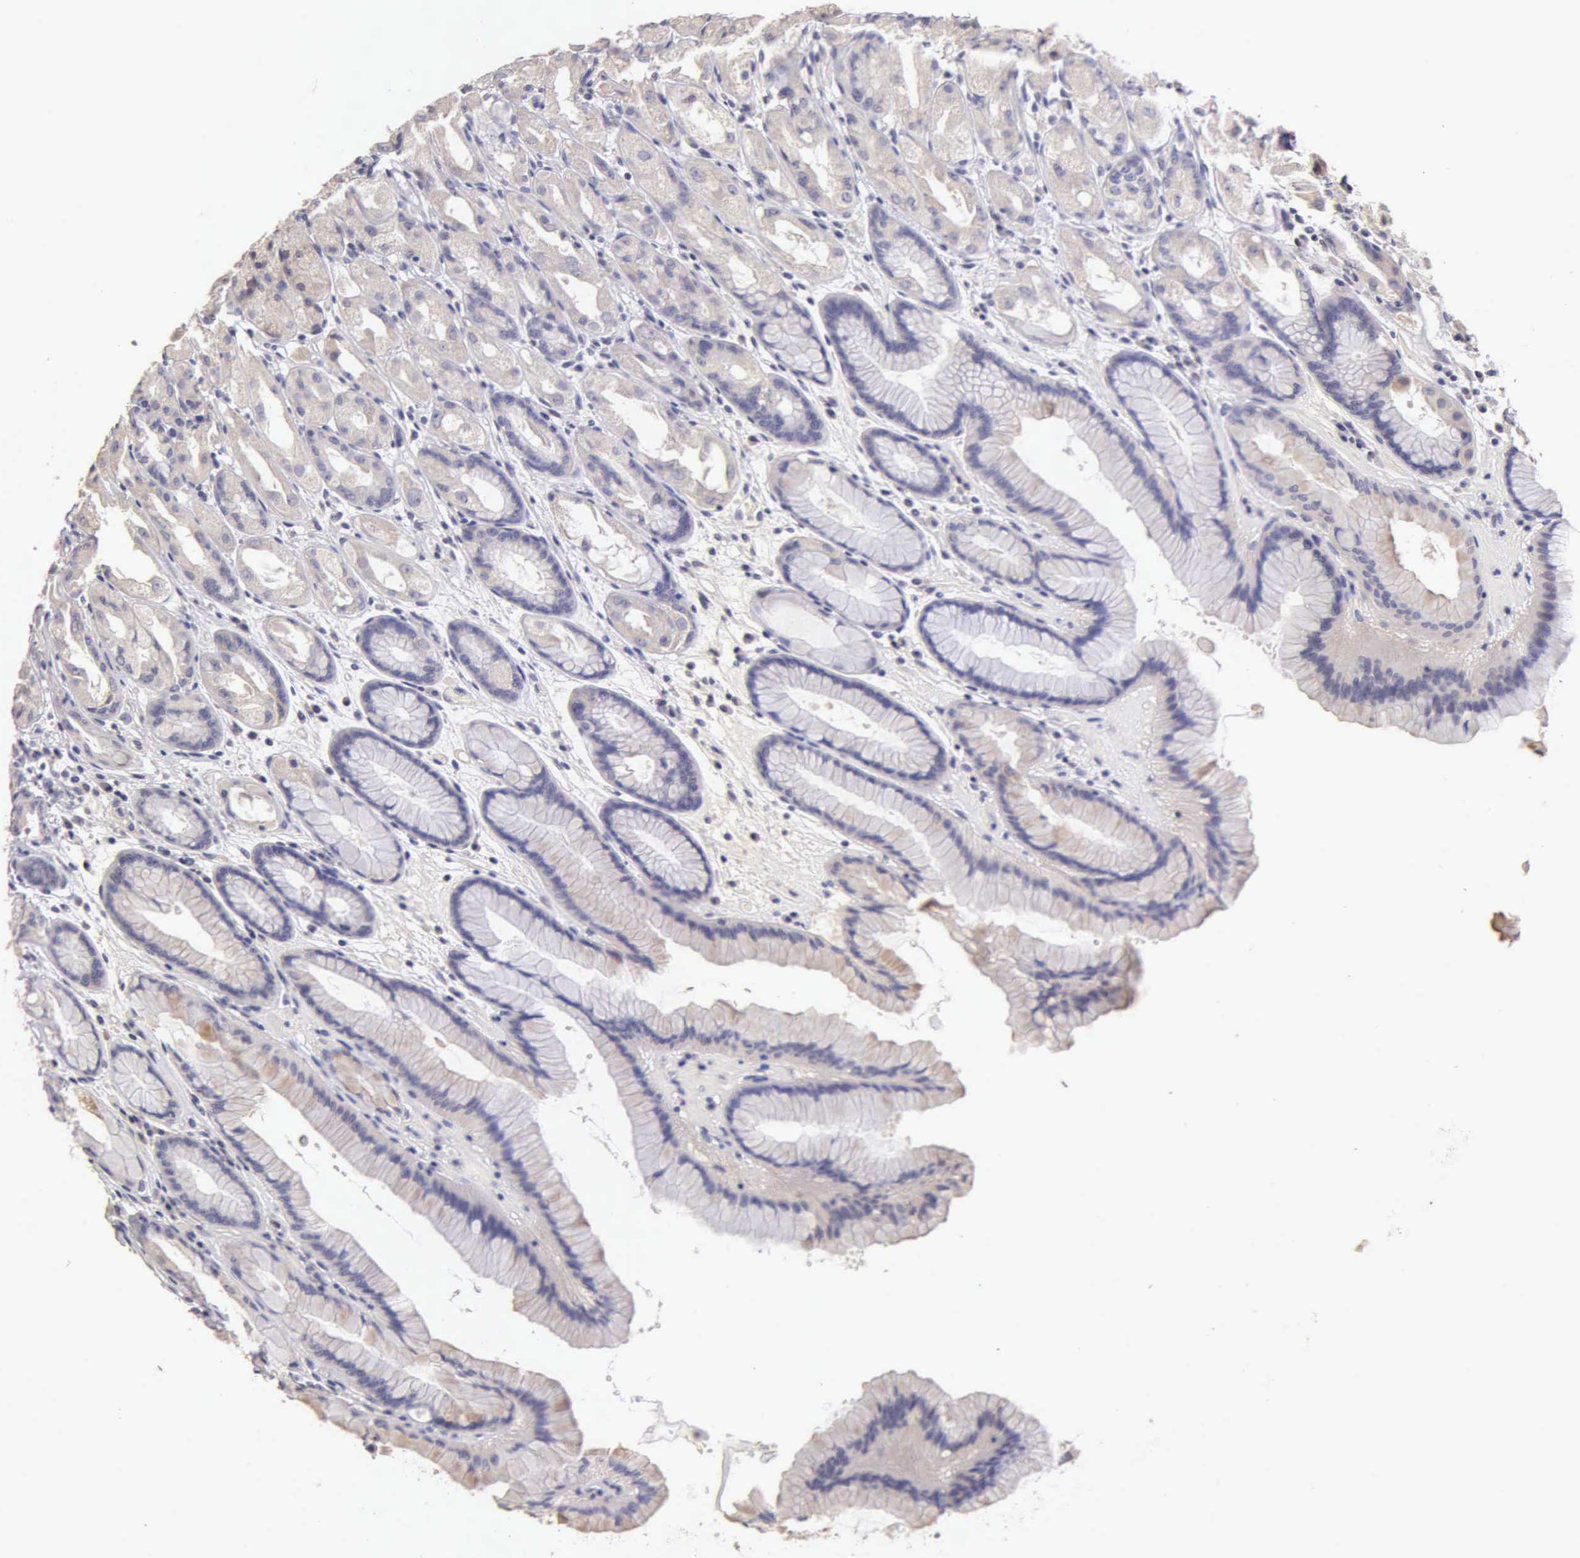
{"staining": {"intensity": "weak", "quantity": "<25%", "location": "cytoplasmic/membranous"}, "tissue": "stomach", "cell_type": "Glandular cells", "image_type": "normal", "snomed": [{"axis": "morphology", "description": "Normal tissue, NOS"}, {"axis": "topography", "description": "Stomach, upper"}], "caption": "Human stomach stained for a protein using immunohistochemistry (IHC) exhibits no staining in glandular cells.", "gene": "ESR1", "patient": {"sex": "female", "age": 75}}